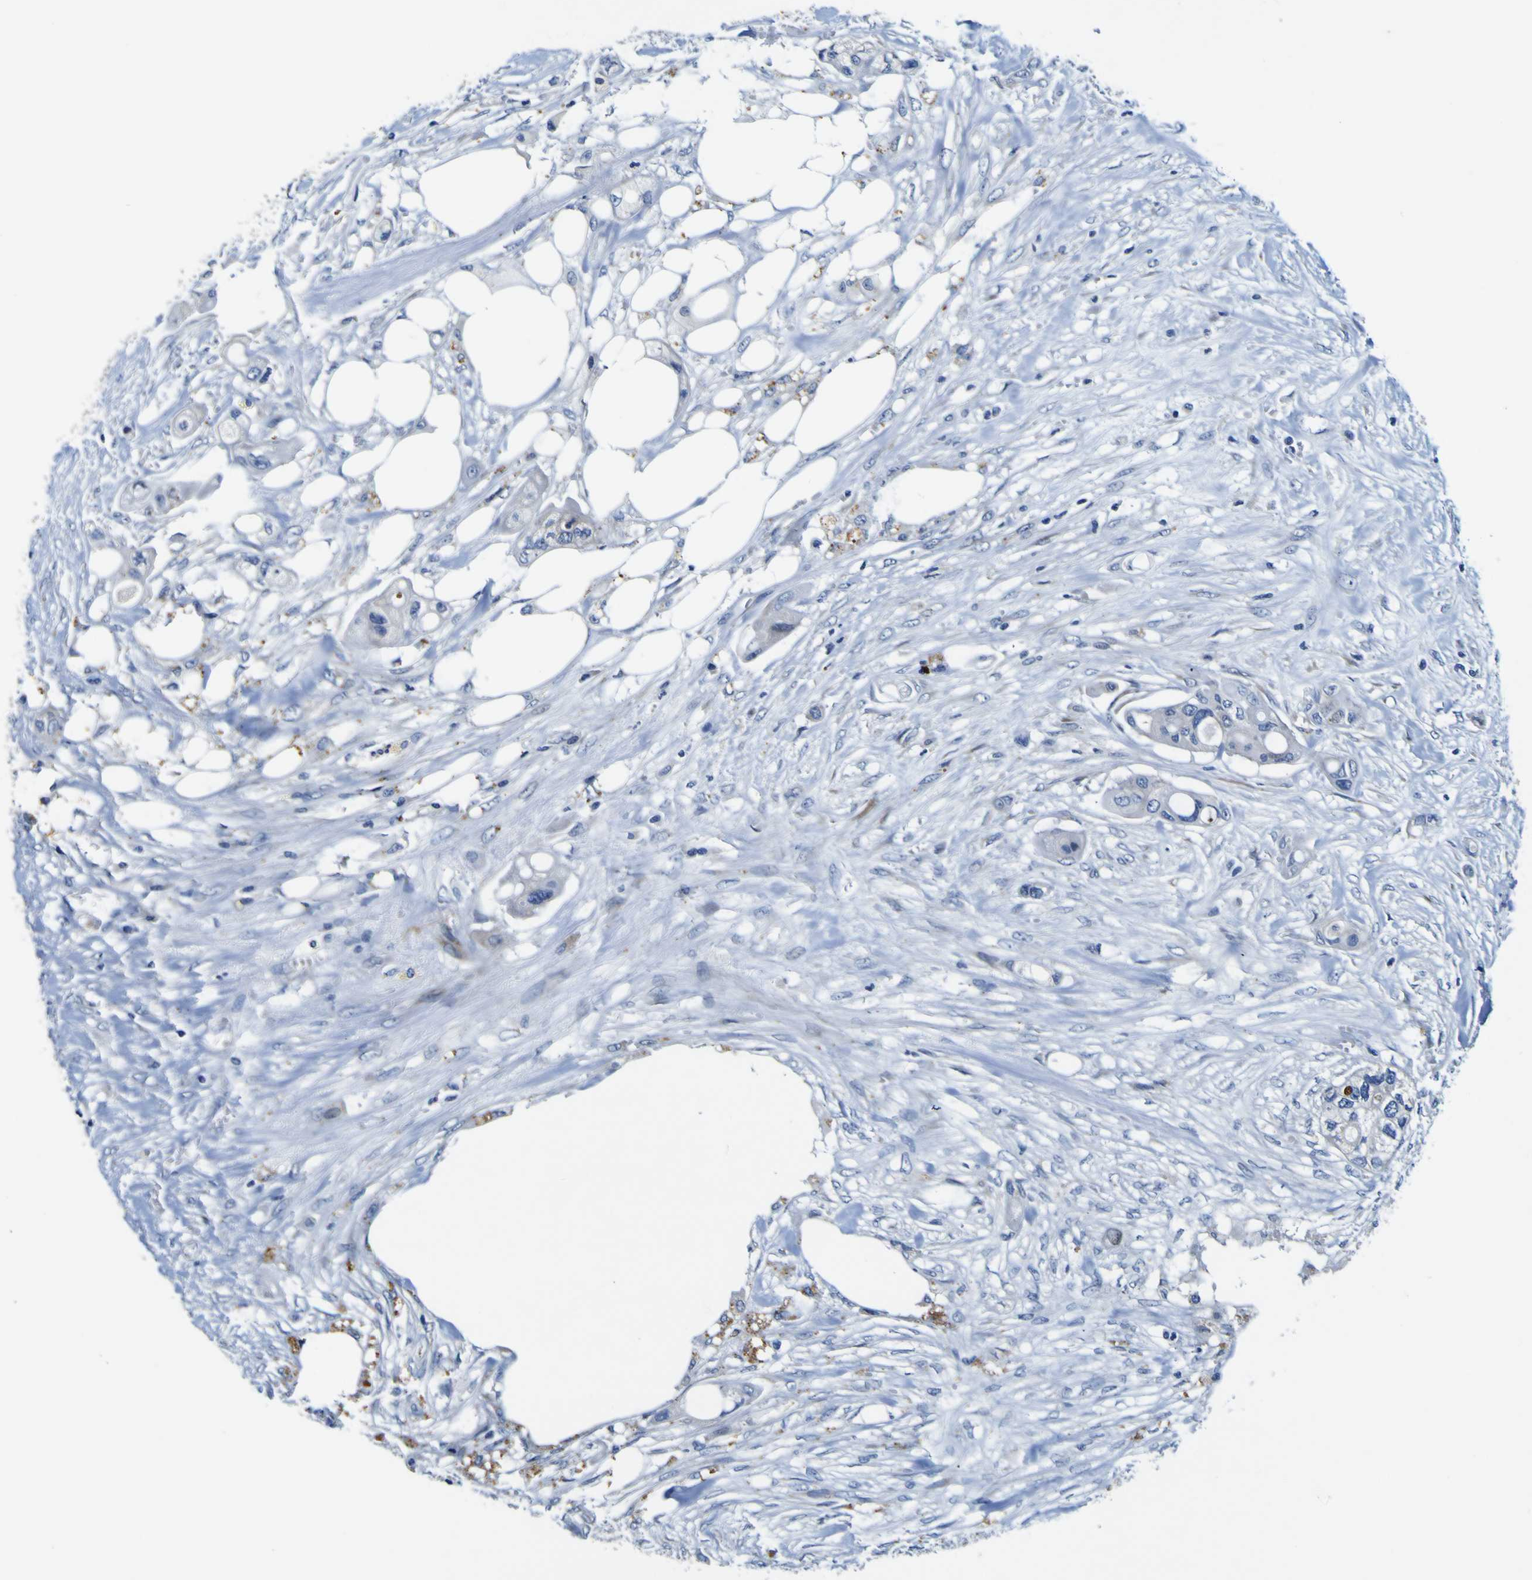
{"staining": {"intensity": "negative", "quantity": "none", "location": "none"}, "tissue": "colorectal cancer", "cell_type": "Tumor cells", "image_type": "cancer", "snomed": [{"axis": "morphology", "description": "Adenocarcinoma, NOS"}, {"axis": "topography", "description": "Colon"}], "caption": "The immunohistochemistry photomicrograph has no significant expression in tumor cells of colorectal adenocarcinoma tissue. (Stains: DAB immunohistochemistry (IHC) with hematoxylin counter stain, Microscopy: brightfield microscopy at high magnification).", "gene": "AGAP3", "patient": {"sex": "female", "age": 57}}